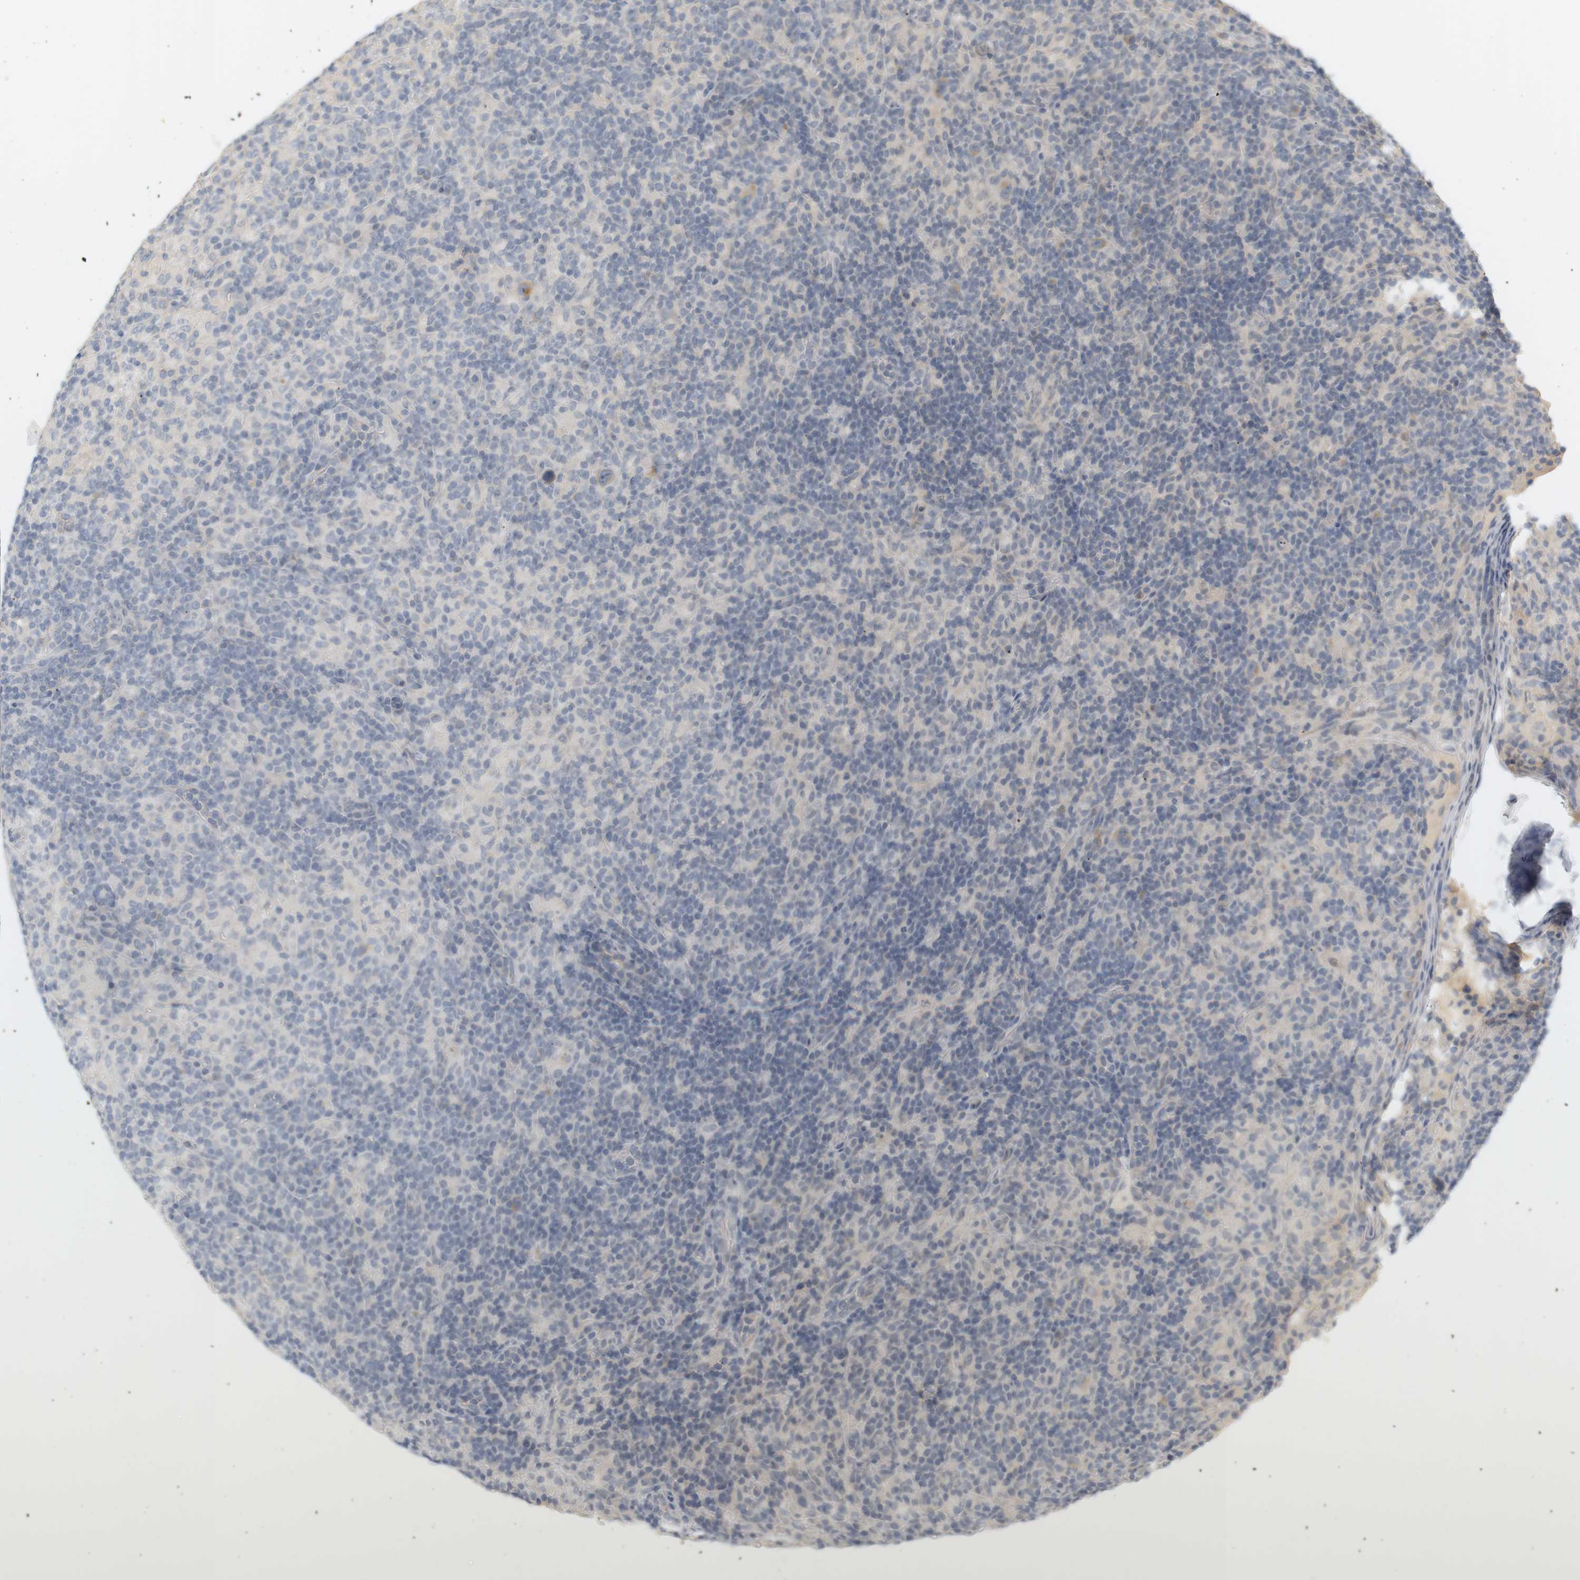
{"staining": {"intensity": "negative", "quantity": "none", "location": "none"}, "tissue": "lymphoma", "cell_type": "Tumor cells", "image_type": "cancer", "snomed": [{"axis": "morphology", "description": "Hodgkin's disease, NOS"}, {"axis": "topography", "description": "Lymph node"}], "caption": "Immunohistochemistry of lymphoma shows no staining in tumor cells.", "gene": "RTN3", "patient": {"sex": "male", "age": 70}}